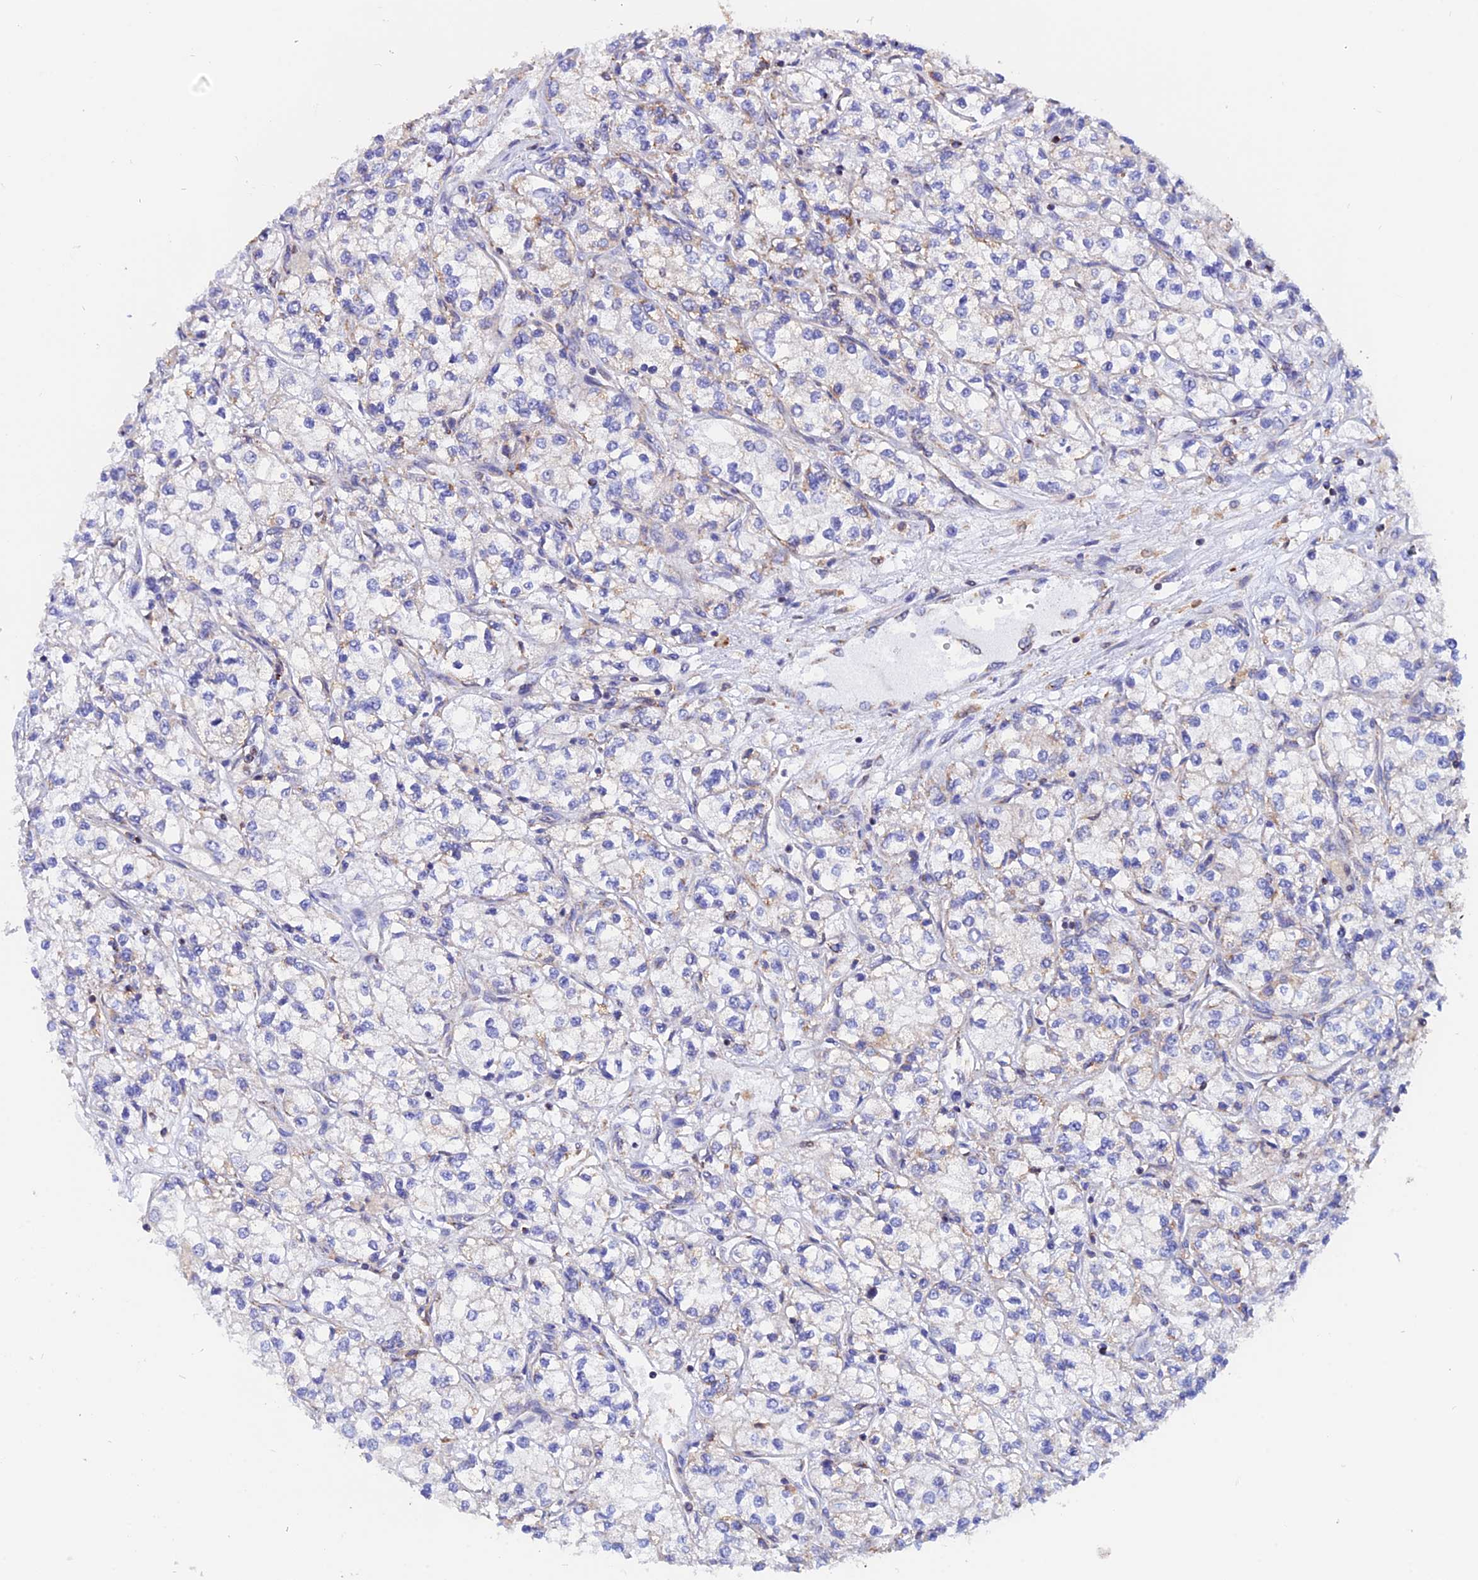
{"staining": {"intensity": "negative", "quantity": "none", "location": "none"}, "tissue": "renal cancer", "cell_type": "Tumor cells", "image_type": "cancer", "snomed": [{"axis": "morphology", "description": "Adenocarcinoma, NOS"}, {"axis": "topography", "description": "Kidney"}], "caption": "This is a micrograph of immunohistochemistry (IHC) staining of renal cancer, which shows no expression in tumor cells. (DAB immunohistochemistry visualized using brightfield microscopy, high magnification).", "gene": "GCDH", "patient": {"sex": "male", "age": 80}}